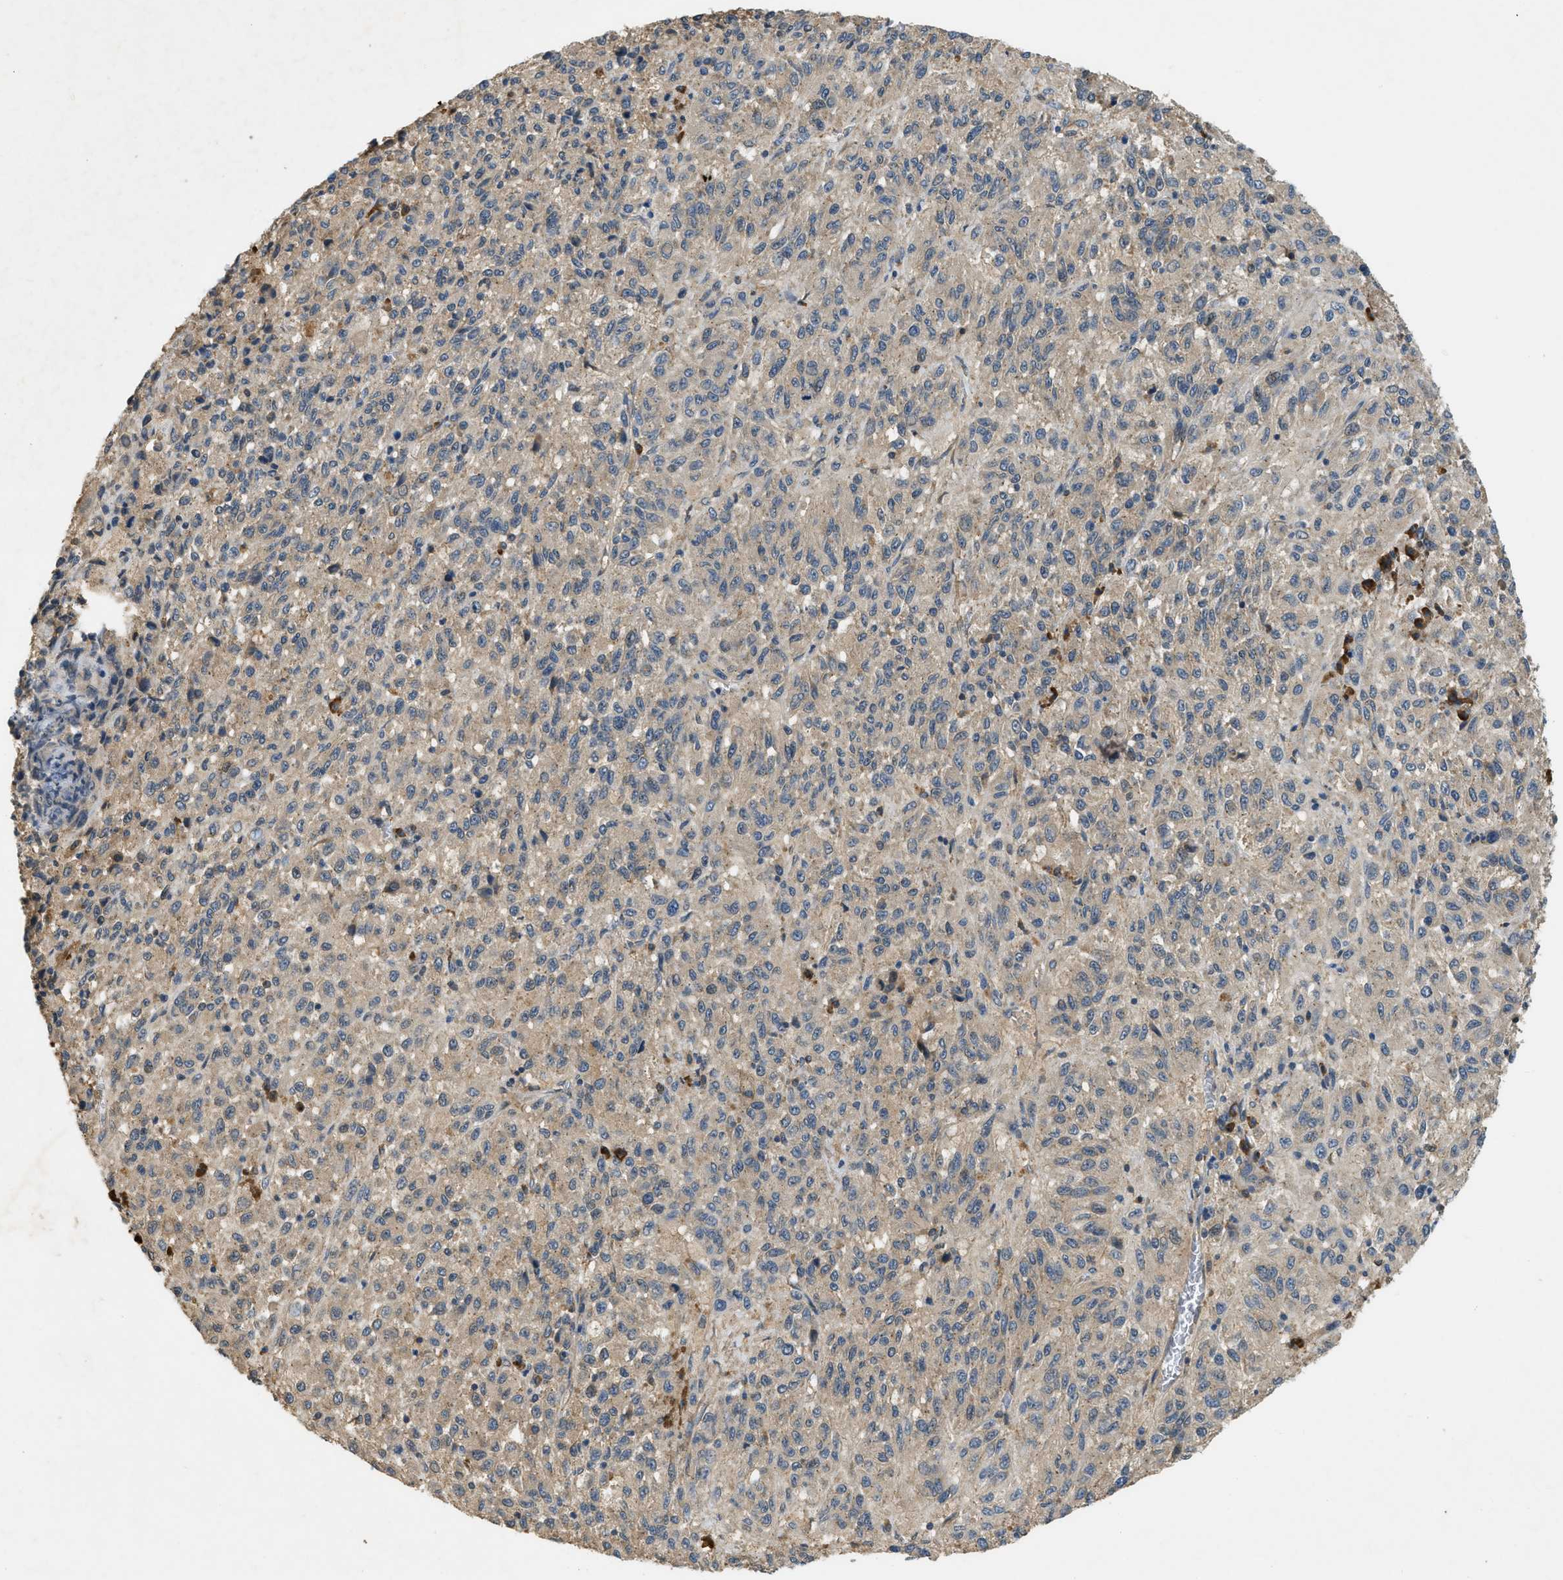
{"staining": {"intensity": "weak", "quantity": "25%-75%", "location": "cytoplasmic/membranous"}, "tissue": "melanoma", "cell_type": "Tumor cells", "image_type": "cancer", "snomed": [{"axis": "morphology", "description": "Malignant melanoma, Metastatic site"}, {"axis": "topography", "description": "Lung"}], "caption": "Immunohistochemistry (IHC) staining of melanoma, which displays low levels of weak cytoplasmic/membranous staining in about 25%-75% of tumor cells indicating weak cytoplasmic/membranous protein expression. The staining was performed using DAB (3,3'-diaminobenzidine) (brown) for protein detection and nuclei were counterstained in hematoxylin (blue).", "gene": "CFLAR", "patient": {"sex": "male", "age": 64}}